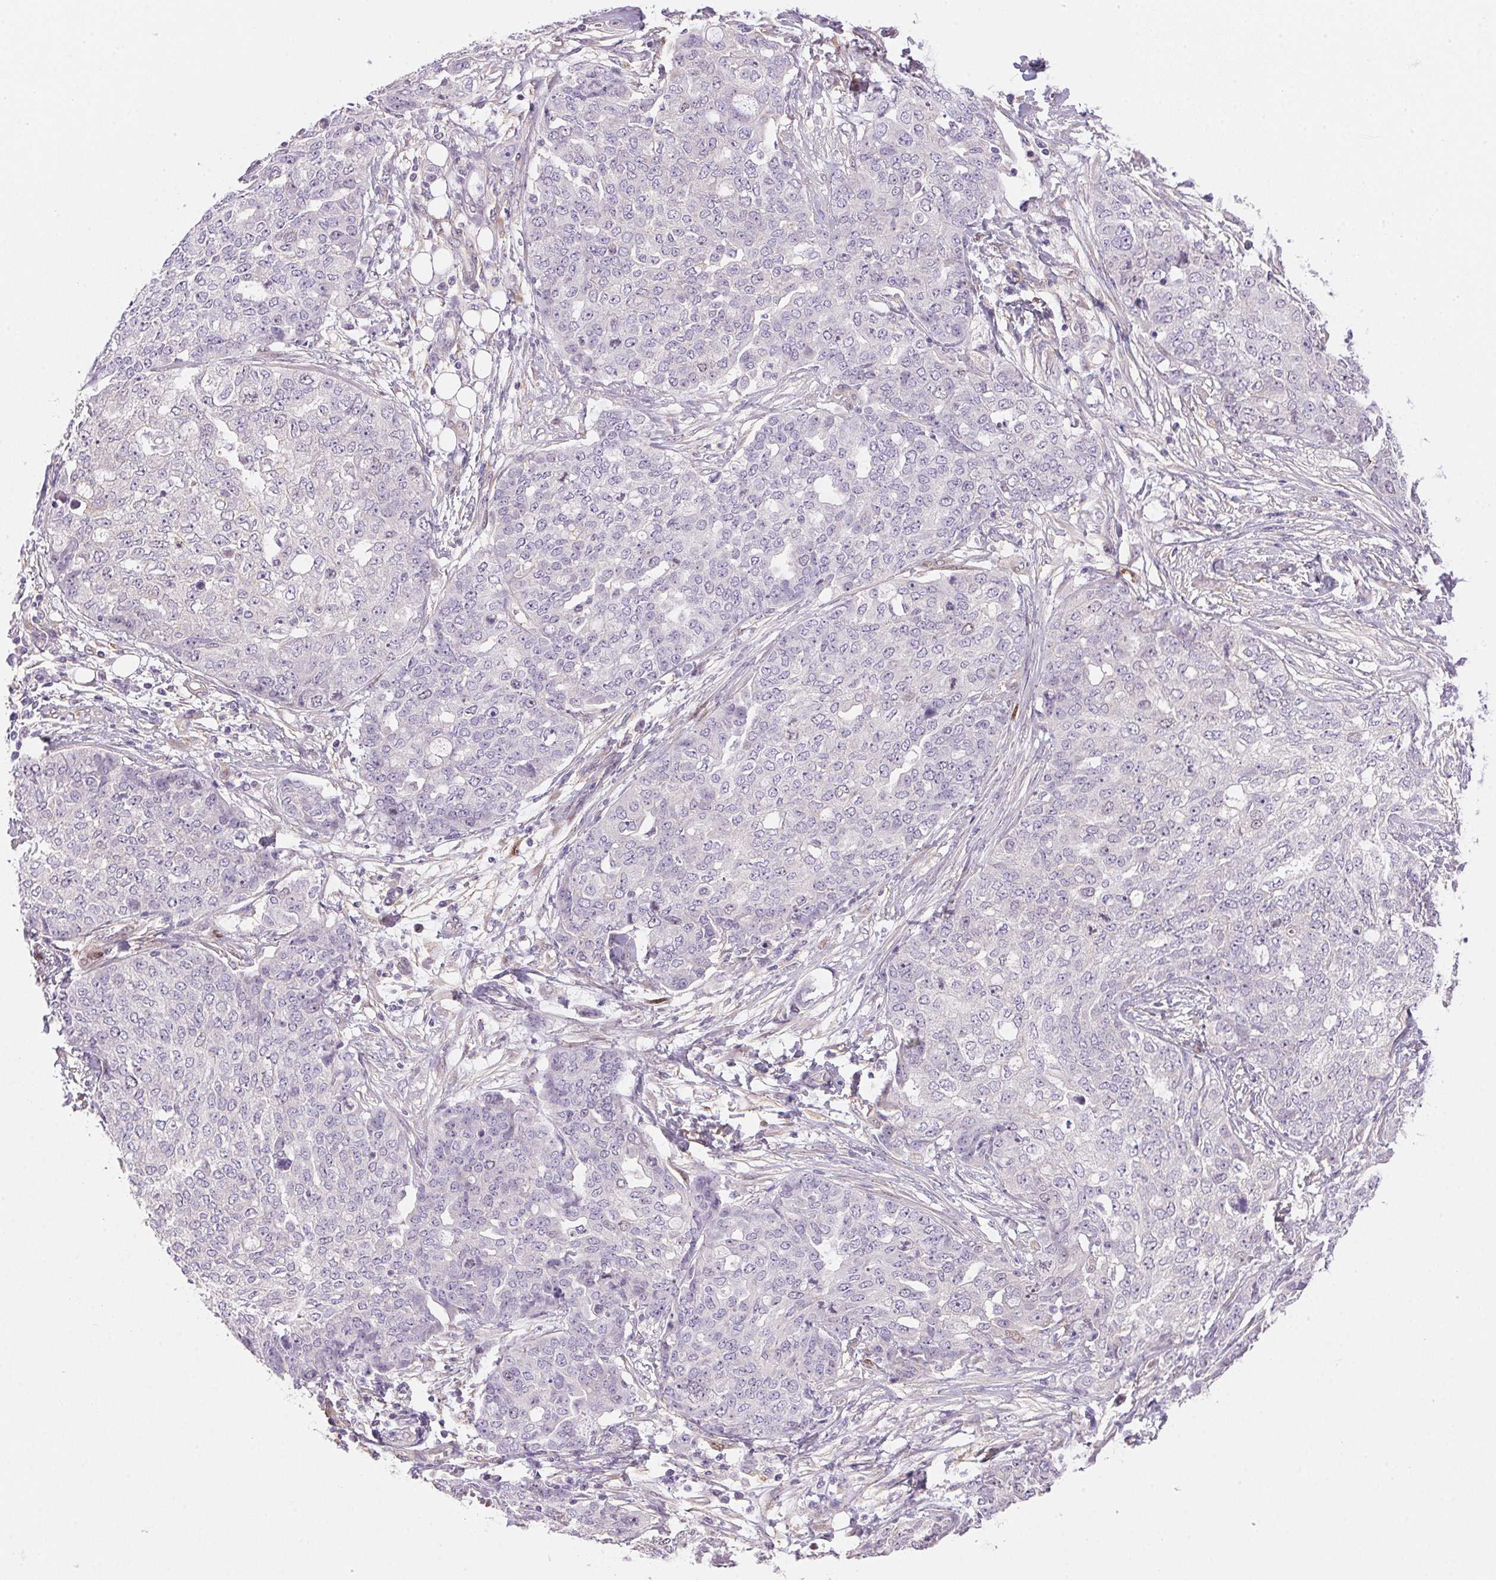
{"staining": {"intensity": "negative", "quantity": "none", "location": "none"}, "tissue": "ovarian cancer", "cell_type": "Tumor cells", "image_type": "cancer", "snomed": [{"axis": "morphology", "description": "Cystadenocarcinoma, serous, NOS"}, {"axis": "topography", "description": "Soft tissue"}, {"axis": "topography", "description": "Ovary"}], "caption": "Tumor cells show no significant positivity in ovarian cancer (serous cystadenocarcinoma).", "gene": "SMTN", "patient": {"sex": "female", "age": 57}}